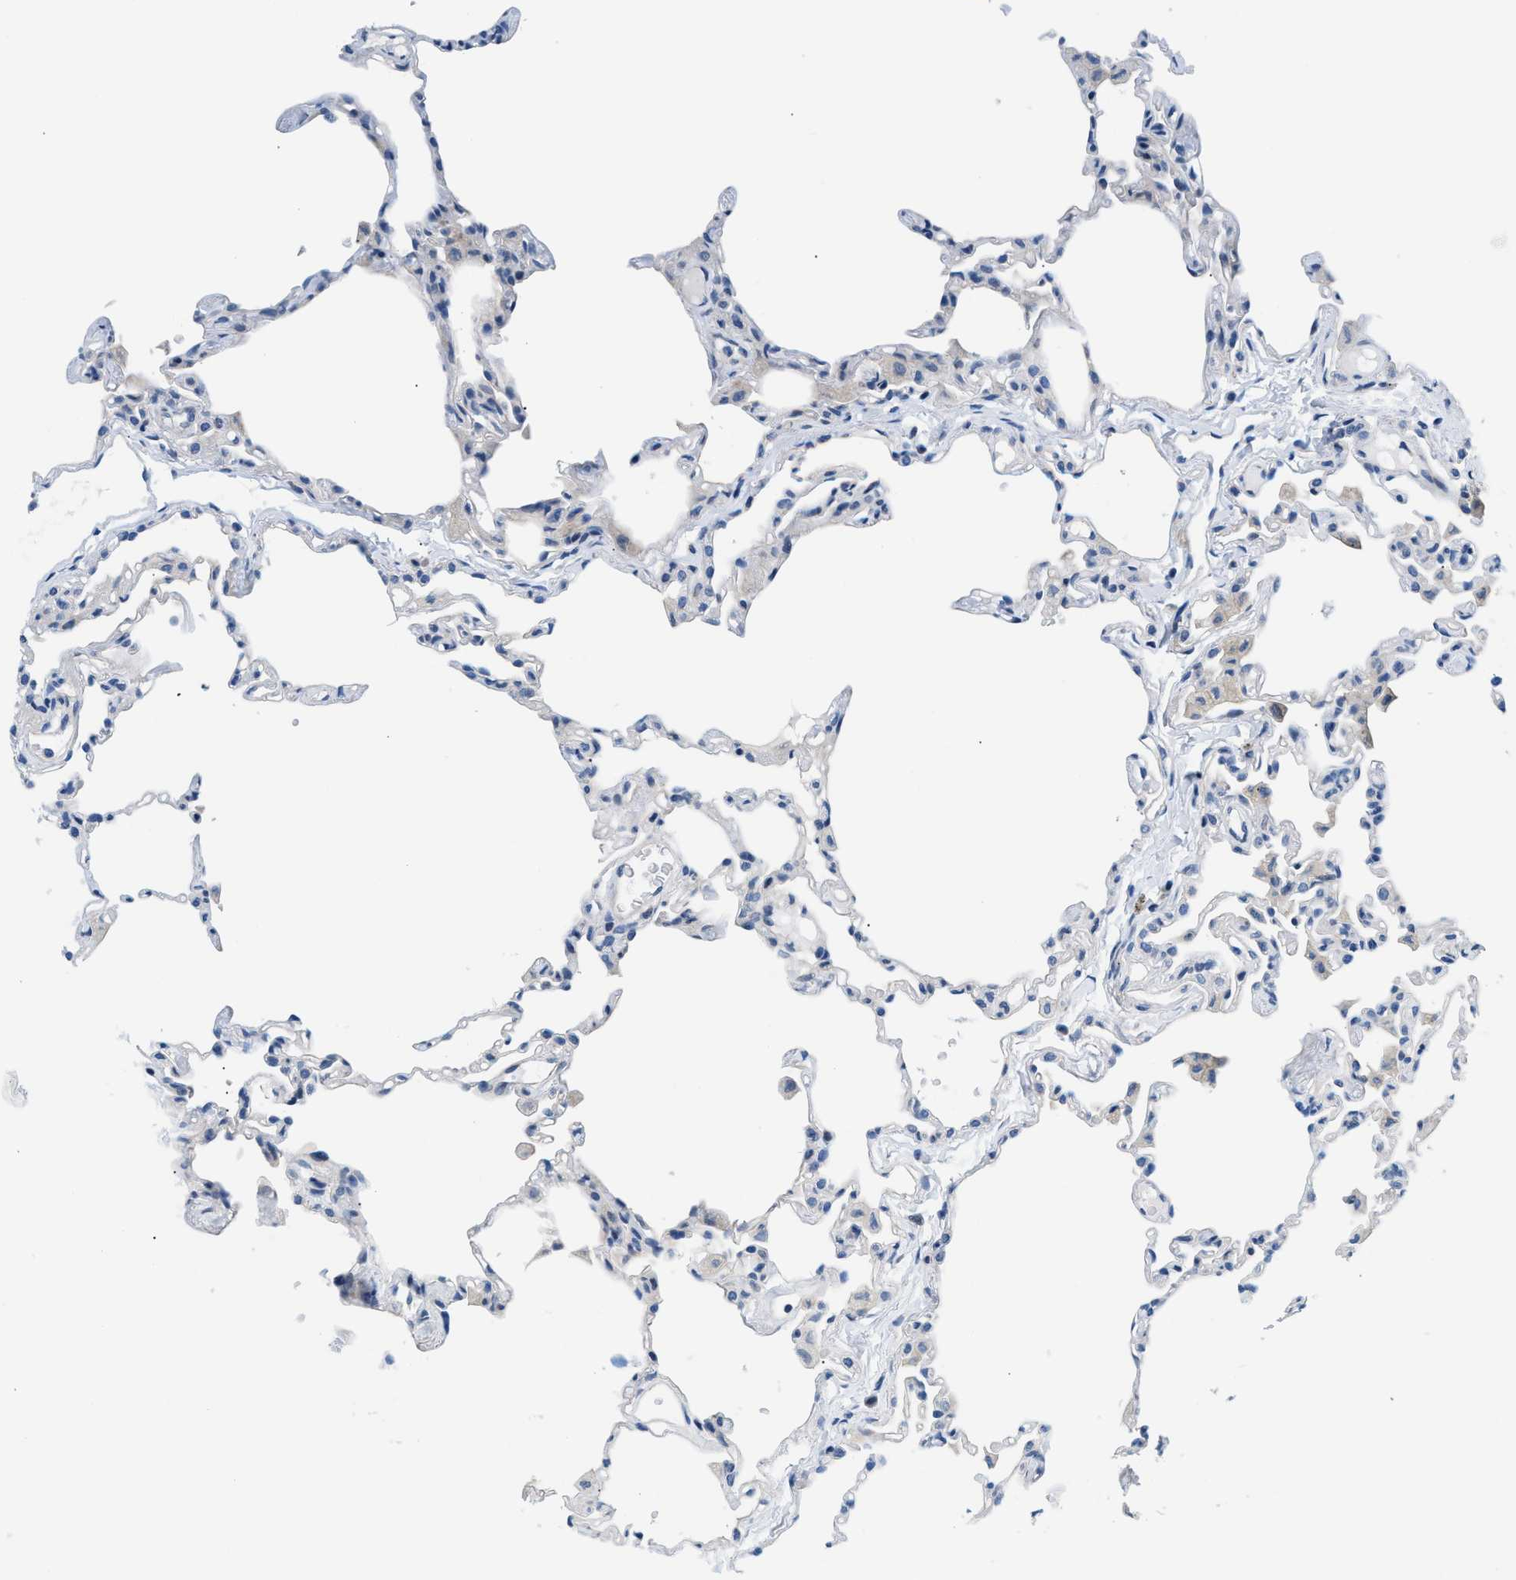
{"staining": {"intensity": "negative", "quantity": "none", "location": "none"}, "tissue": "lung", "cell_type": "Alveolar cells", "image_type": "normal", "snomed": [{"axis": "morphology", "description": "Normal tissue, NOS"}, {"axis": "topography", "description": "Lung"}], "caption": "The immunohistochemistry photomicrograph has no significant positivity in alveolar cells of lung. The staining was performed using DAB (3,3'-diaminobenzidine) to visualize the protein expression in brown, while the nuclei were stained in blue with hematoxylin (Magnification: 20x).", "gene": "FDCSP", "patient": {"sex": "female", "age": 49}}